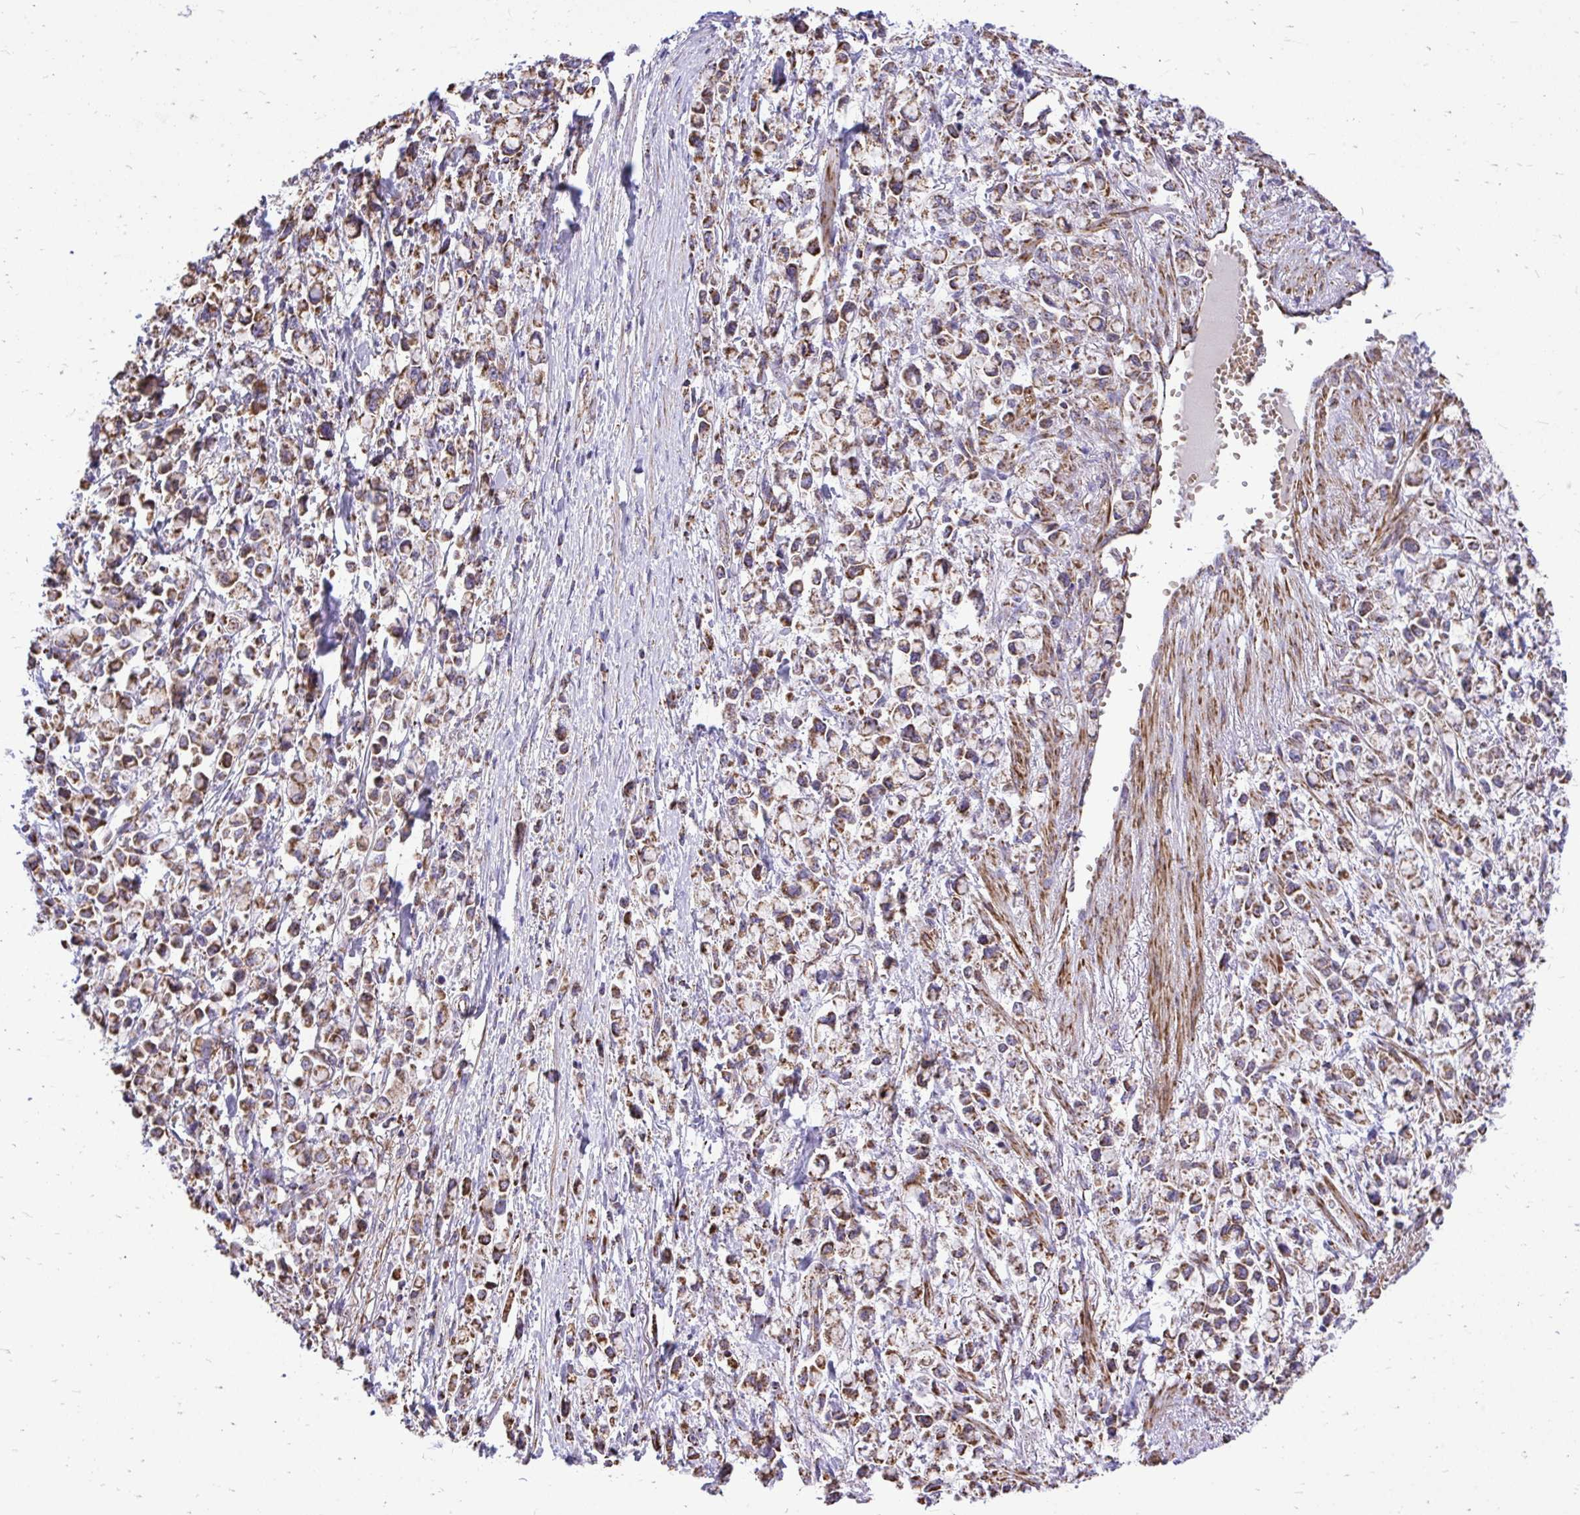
{"staining": {"intensity": "moderate", "quantity": ">75%", "location": "cytoplasmic/membranous"}, "tissue": "stomach cancer", "cell_type": "Tumor cells", "image_type": "cancer", "snomed": [{"axis": "morphology", "description": "Adenocarcinoma, NOS"}, {"axis": "topography", "description": "Stomach"}], "caption": "IHC of stomach adenocarcinoma exhibits medium levels of moderate cytoplasmic/membranous expression in about >75% of tumor cells. Using DAB (brown) and hematoxylin (blue) stains, captured at high magnification using brightfield microscopy.", "gene": "UBE2C", "patient": {"sex": "female", "age": 81}}